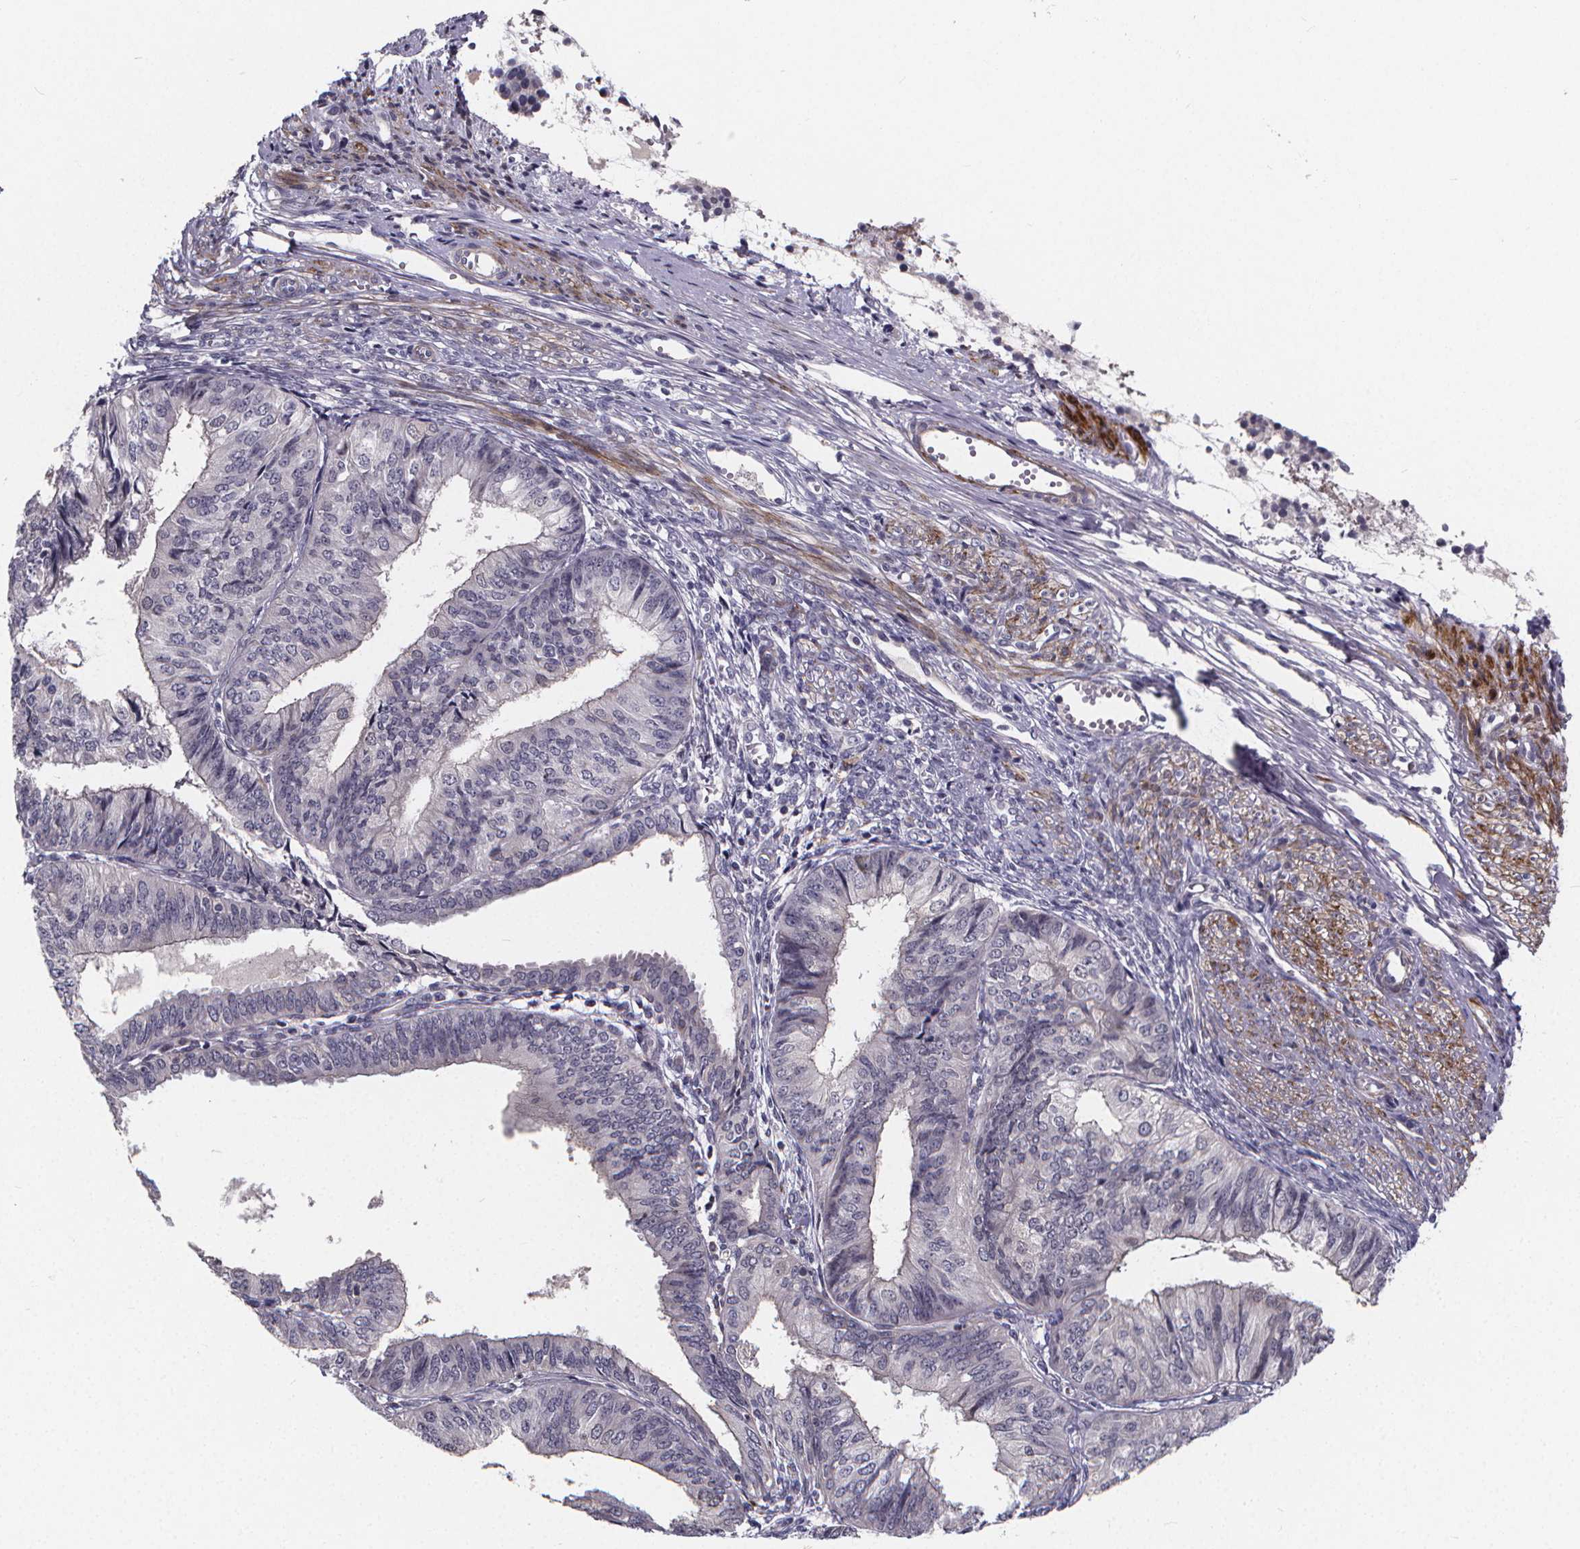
{"staining": {"intensity": "negative", "quantity": "none", "location": "none"}, "tissue": "endometrial cancer", "cell_type": "Tumor cells", "image_type": "cancer", "snomed": [{"axis": "morphology", "description": "Adenocarcinoma, NOS"}, {"axis": "topography", "description": "Endometrium"}], "caption": "High power microscopy histopathology image of an IHC histopathology image of endometrial cancer, revealing no significant positivity in tumor cells.", "gene": "FBXW2", "patient": {"sex": "female", "age": 58}}